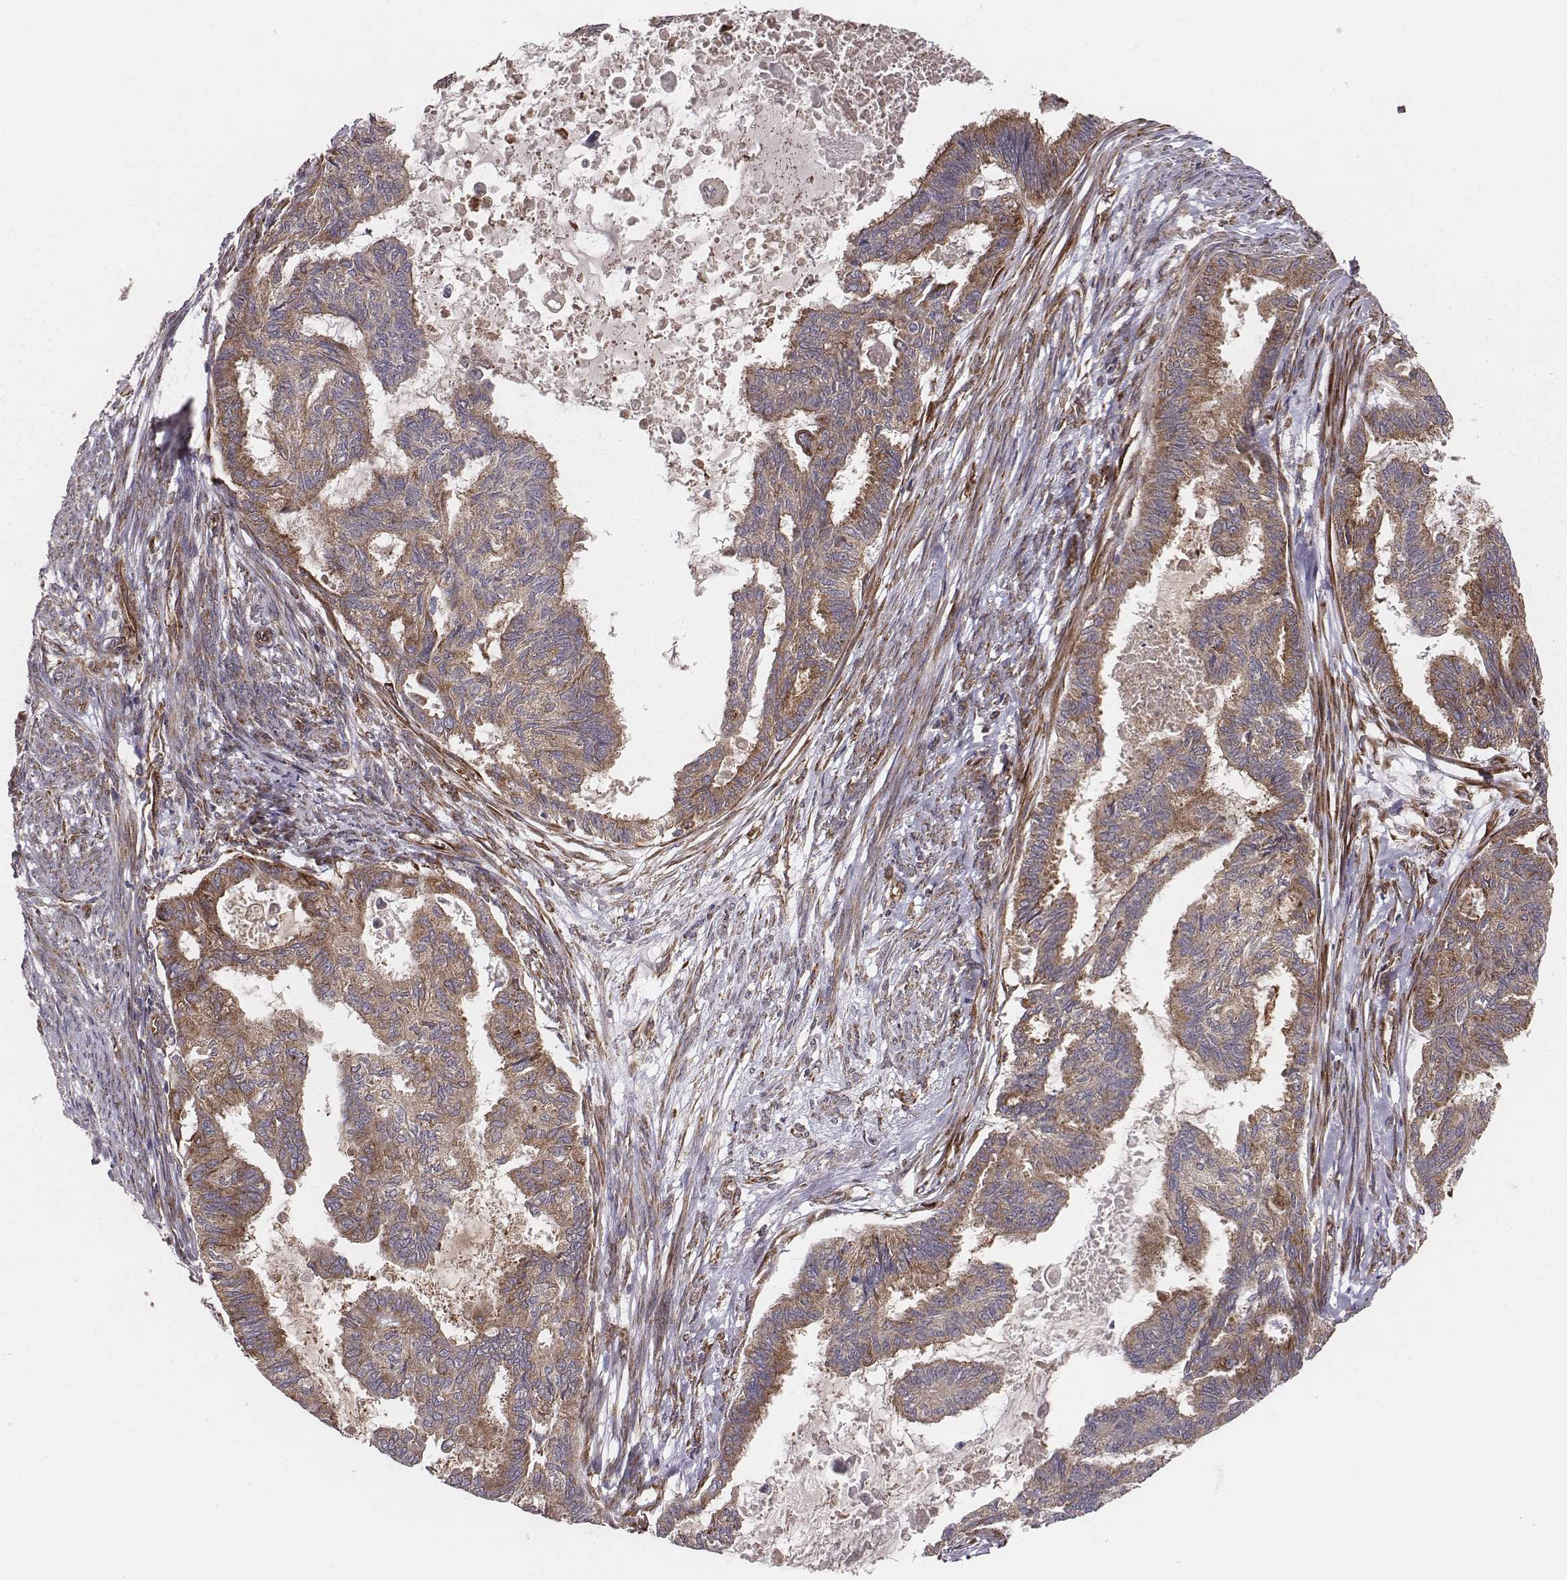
{"staining": {"intensity": "moderate", "quantity": ">75%", "location": "cytoplasmic/membranous"}, "tissue": "endometrial cancer", "cell_type": "Tumor cells", "image_type": "cancer", "snomed": [{"axis": "morphology", "description": "Adenocarcinoma, NOS"}, {"axis": "topography", "description": "Endometrium"}], "caption": "Endometrial adenocarcinoma tissue exhibits moderate cytoplasmic/membranous staining in approximately >75% of tumor cells", "gene": "TXLNA", "patient": {"sex": "female", "age": 86}}